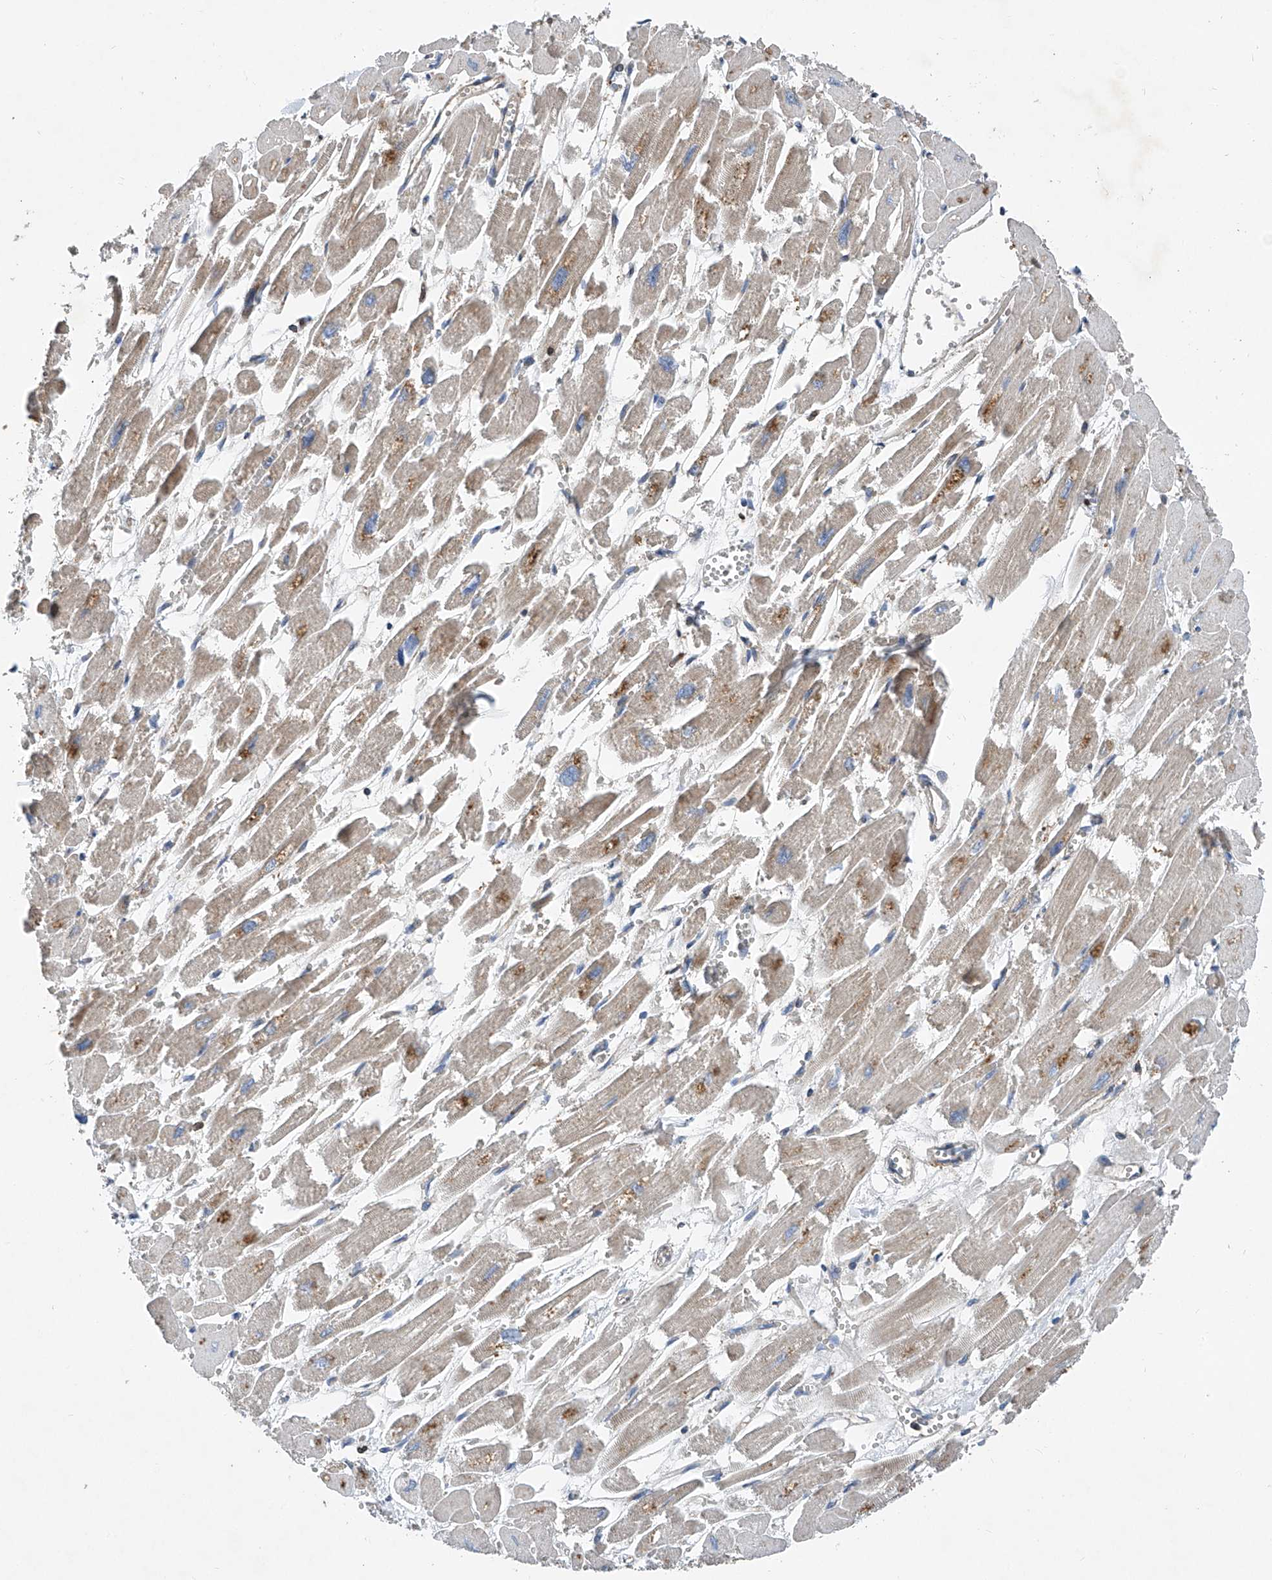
{"staining": {"intensity": "moderate", "quantity": ">75%", "location": "cytoplasmic/membranous"}, "tissue": "heart muscle", "cell_type": "Cardiomyocytes", "image_type": "normal", "snomed": [{"axis": "morphology", "description": "Normal tissue, NOS"}, {"axis": "topography", "description": "Heart"}], "caption": "A brown stain shows moderate cytoplasmic/membranous staining of a protein in cardiomyocytes of unremarkable human heart muscle. Using DAB (3,3'-diaminobenzidine) (brown) and hematoxylin (blue) stains, captured at high magnification using brightfield microscopy.", "gene": "TRIM38", "patient": {"sex": "male", "age": 54}}